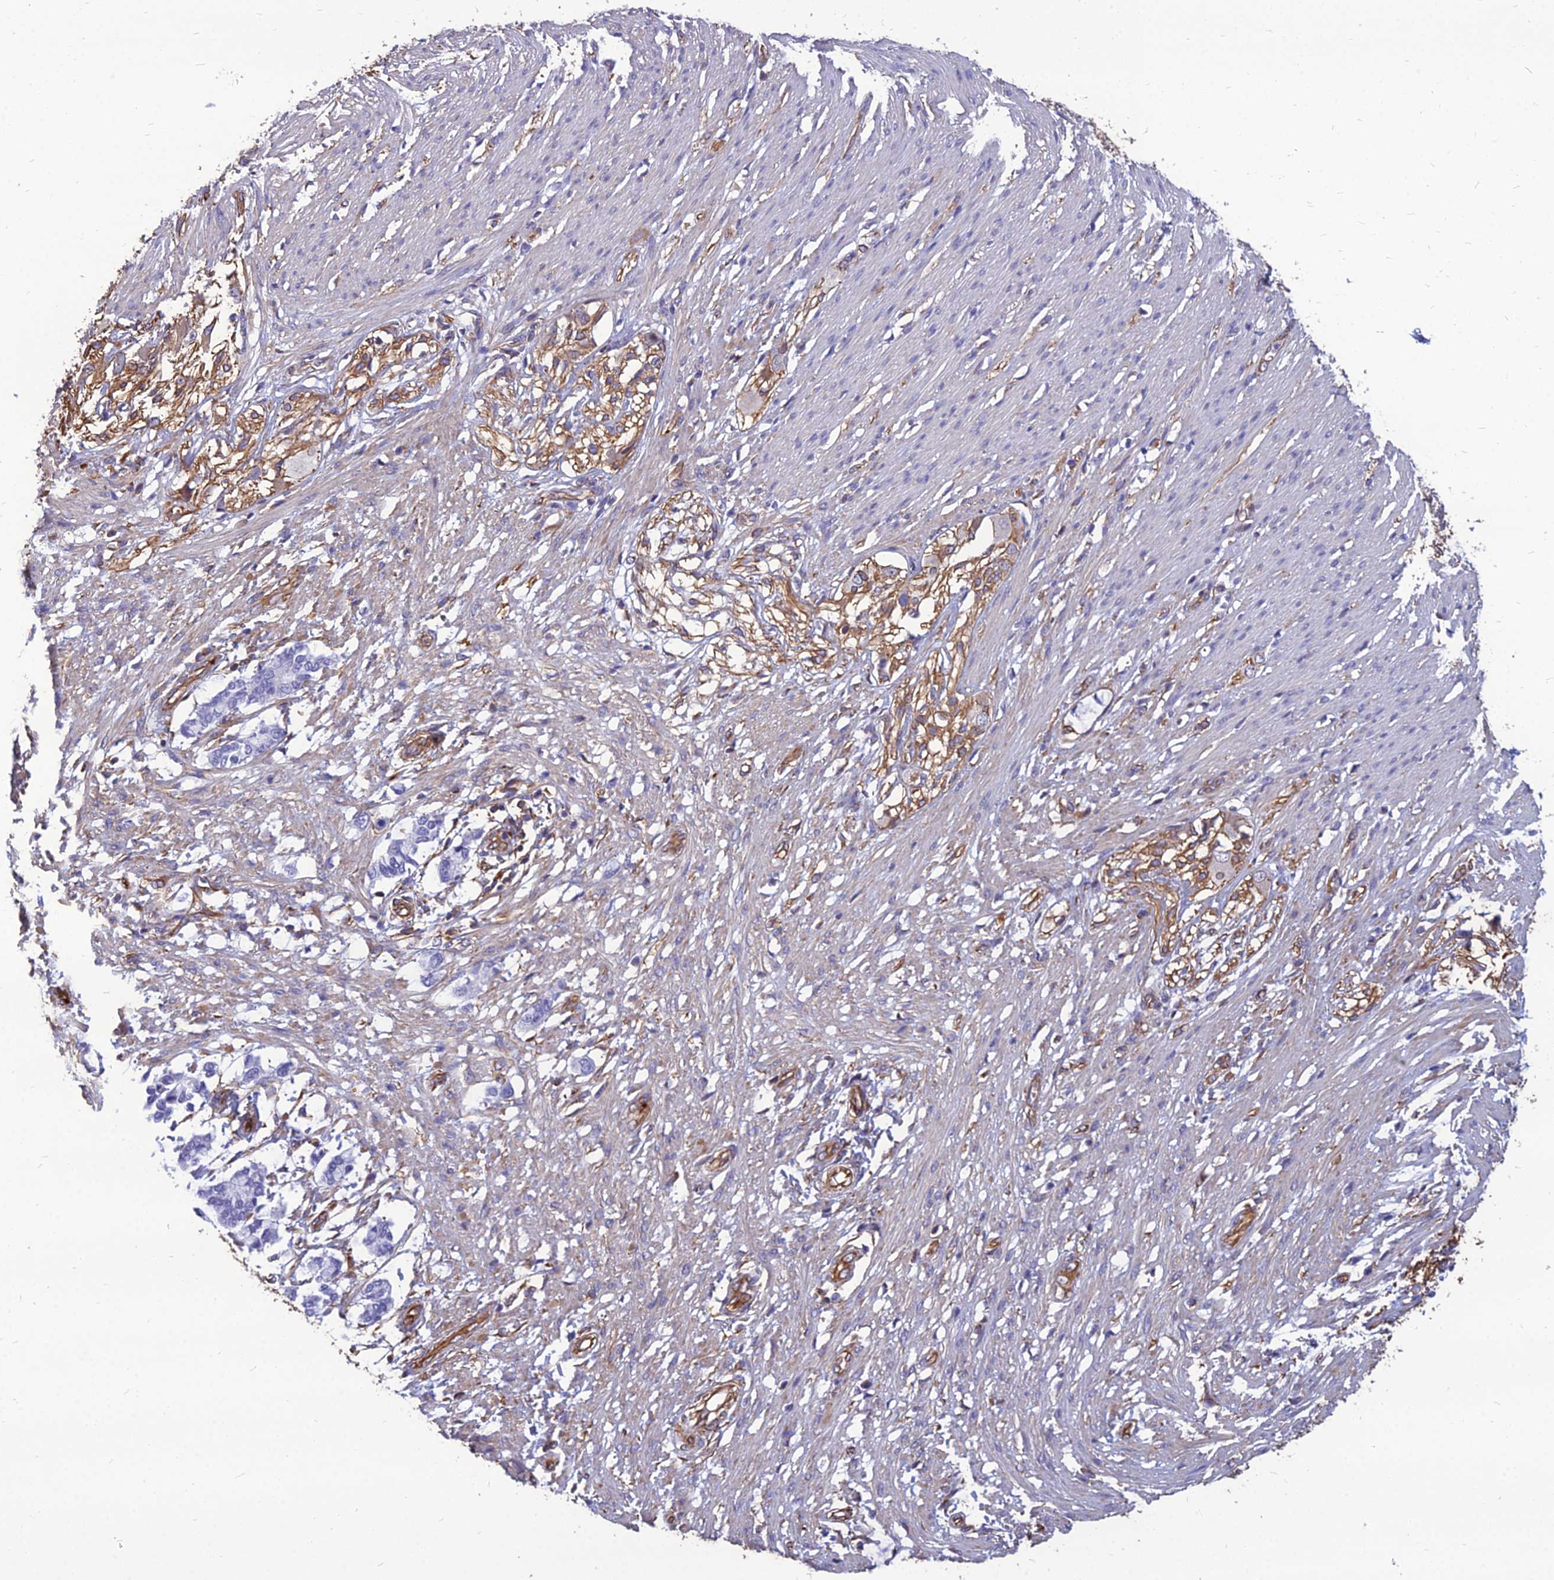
{"staining": {"intensity": "weak", "quantity": "<25%", "location": "cytoplasmic/membranous"}, "tissue": "smooth muscle", "cell_type": "Smooth muscle cells", "image_type": "normal", "snomed": [{"axis": "morphology", "description": "Normal tissue, NOS"}, {"axis": "morphology", "description": "Adenocarcinoma, NOS"}, {"axis": "topography", "description": "Colon"}, {"axis": "topography", "description": "Peripheral nerve tissue"}], "caption": "The photomicrograph displays no staining of smooth muscle cells in benign smooth muscle.", "gene": "PSMD11", "patient": {"sex": "male", "age": 14}}